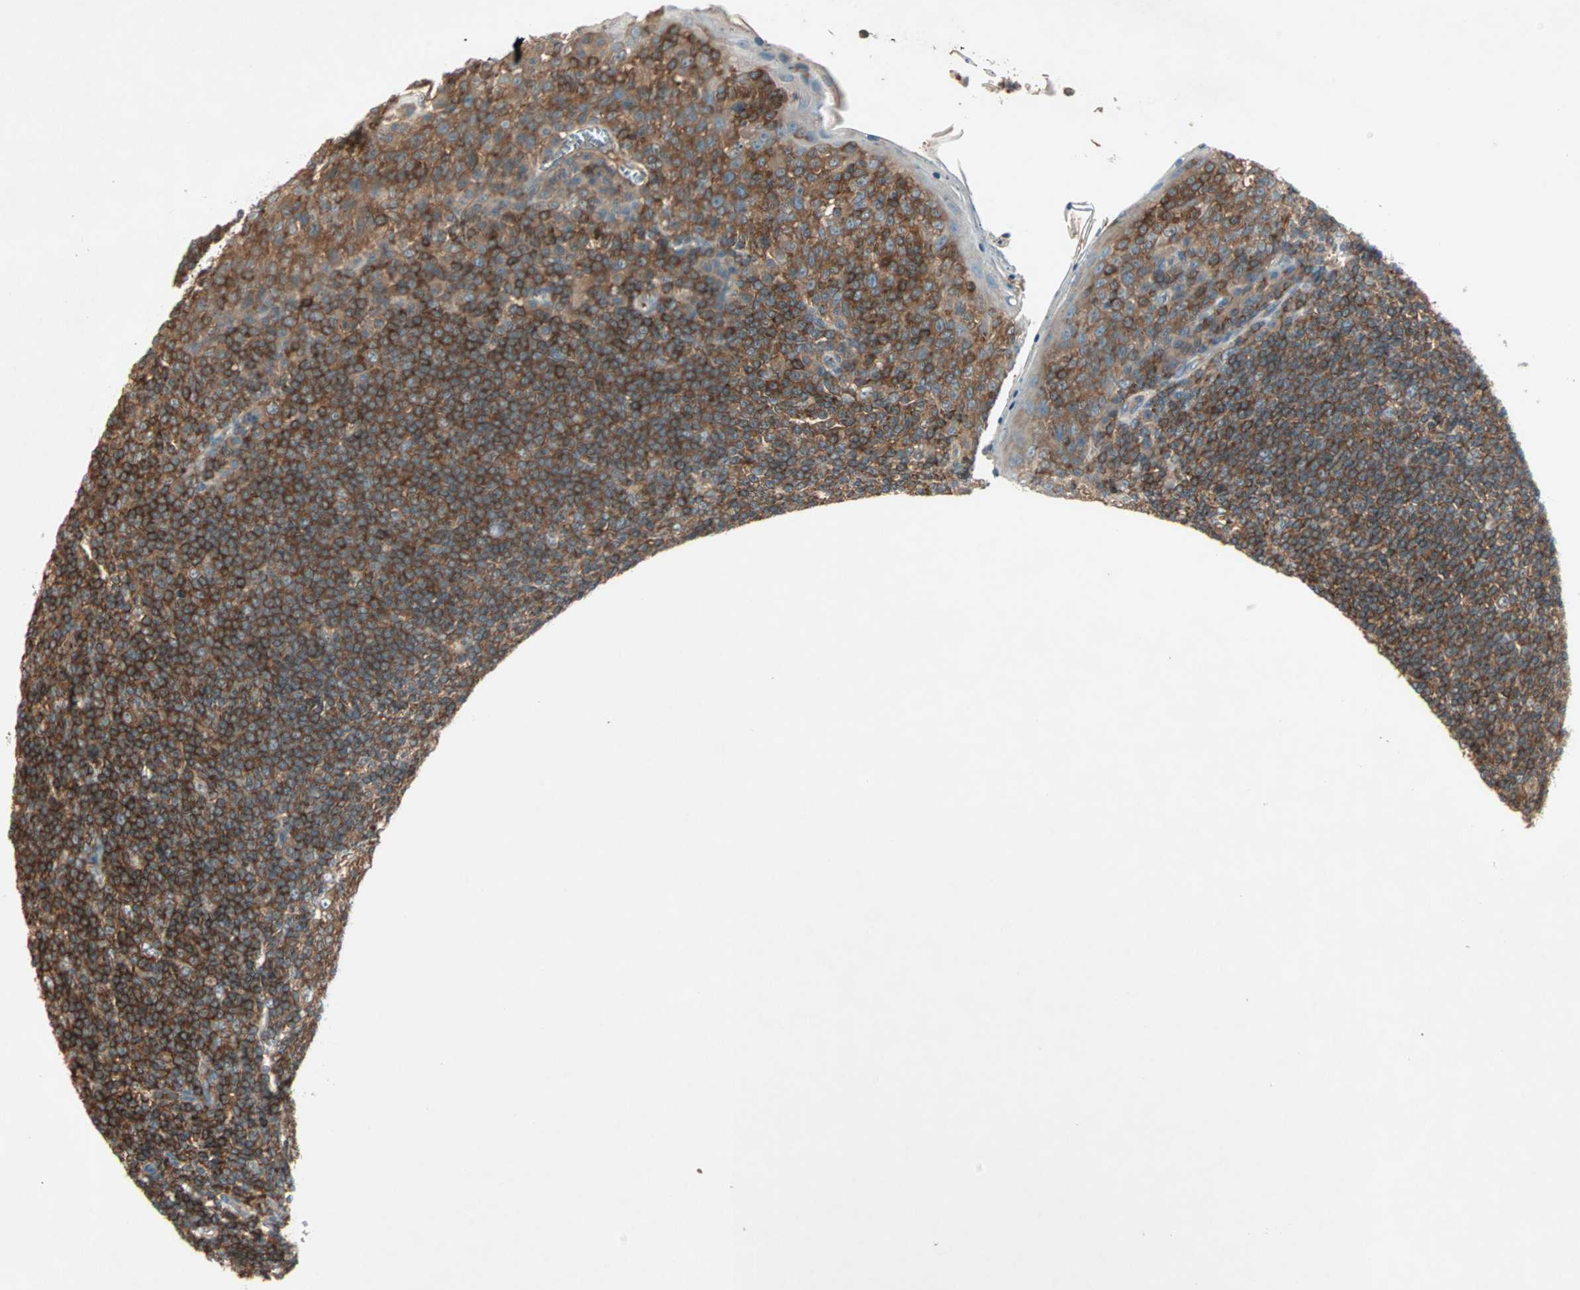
{"staining": {"intensity": "strong", "quantity": ">75%", "location": "cytoplasmic/membranous"}, "tissue": "tonsil", "cell_type": "Germinal center cells", "image_type": "normal", "snomed": [{"axis": "morphology", "description": "Normal tissue, NOS"}, {"axis": "topography", "description": "Tonsil"}], "caption": "DAB immunohistochemical staining of benign human tonsil demonstrates strong cytoplasmic/membranous protein expression in about >75% of germinal center cells.", "gene": "TEC", "patient": {"sex": "male", "age": 31}}